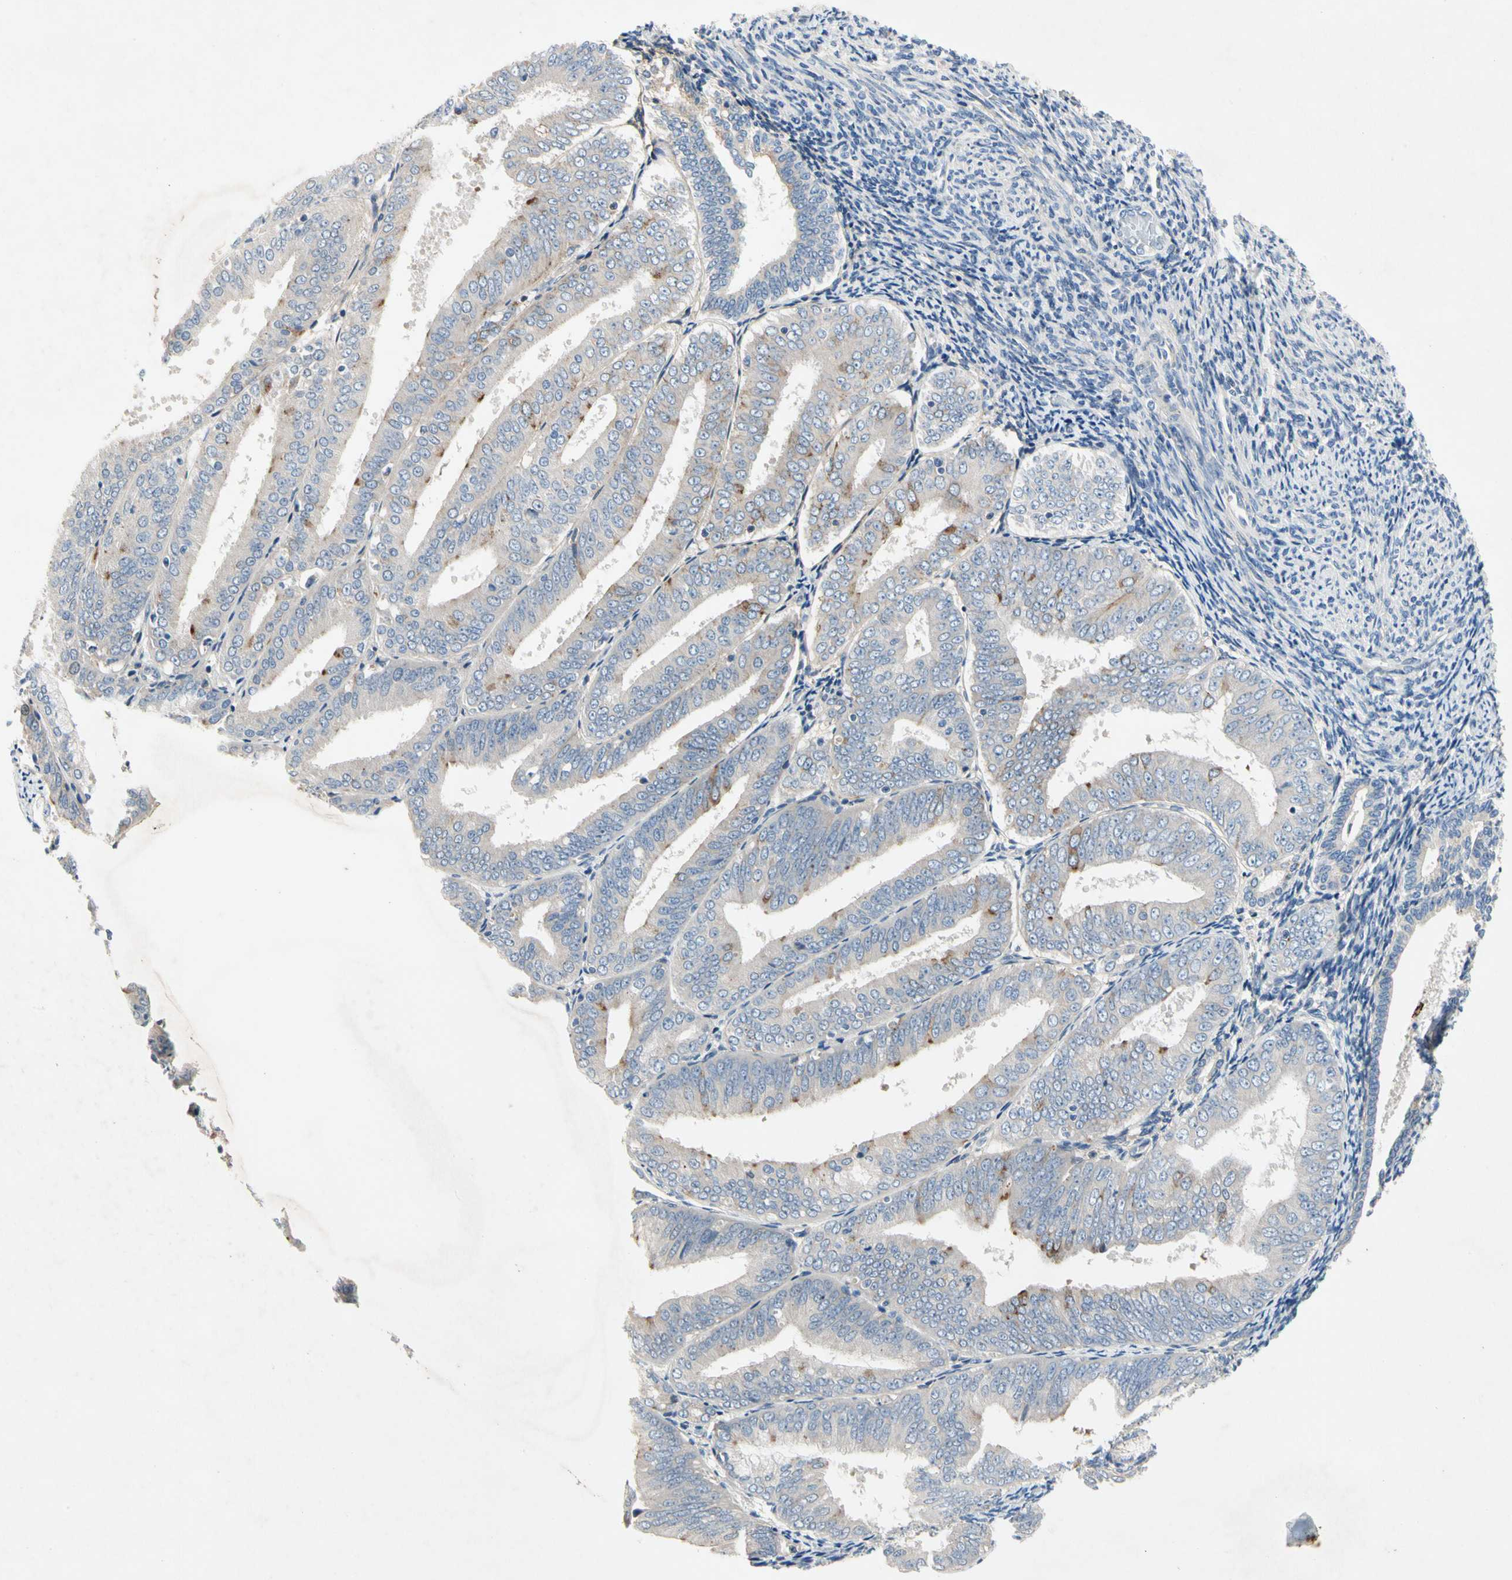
{"staining": {"intensity": "moderate", "quantity": "<25%", "location": "cytoplasmic/membranous"}, "tissue": "endometrial cancer", "cell_type": "Tumor cells", "image_type": "cancer", "snomed": [{"axis": "morphology", "description": "Adenocarcinoma, NOS"}, {"axis": "topography", "description": "Endometrium"}], "caption": "A brown stain highlights moderate cytoplasmic/membranous positivity of a protein in endometrial cancer tumor cells.", "gene": "GAS6", "patient": {"sex": "female", "age": 63}}